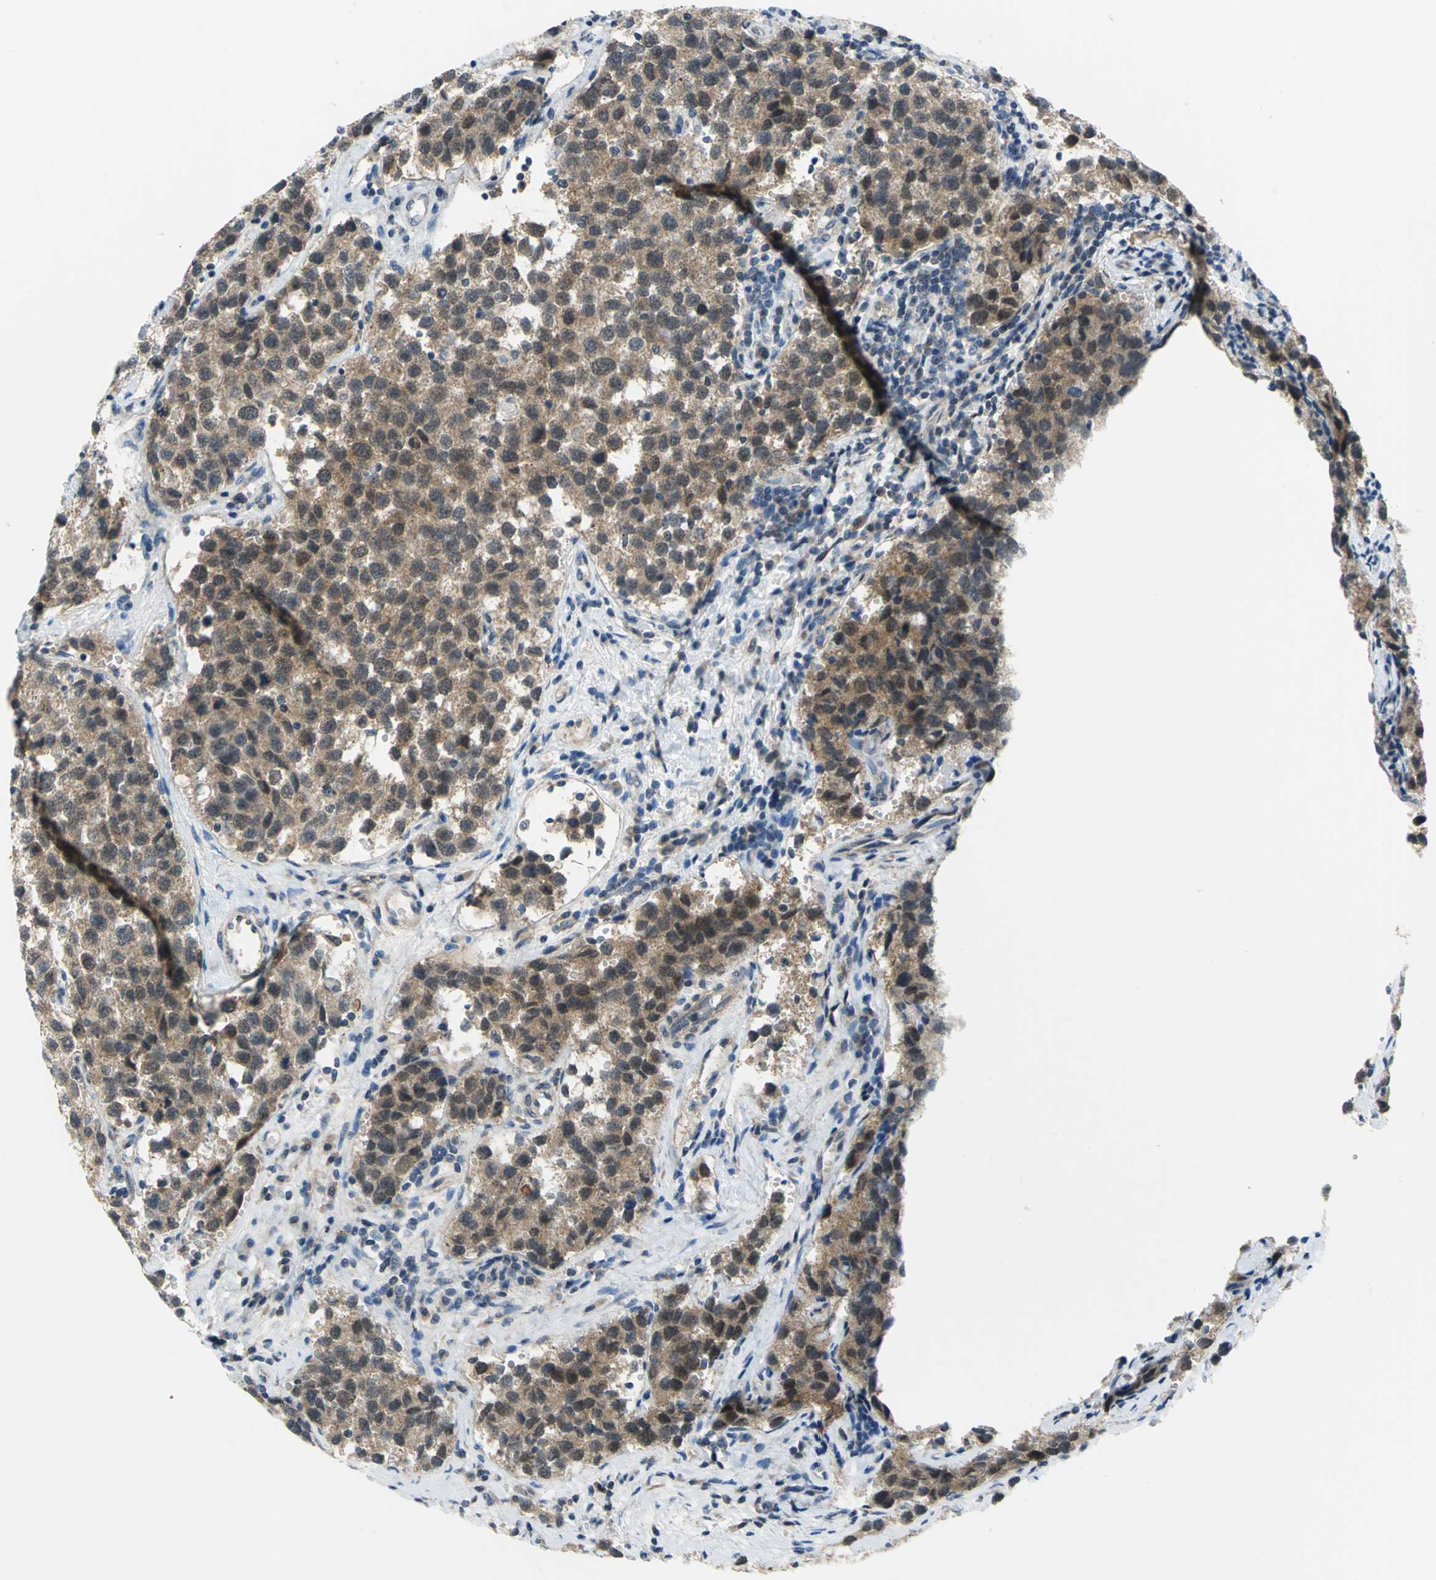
{"staining": {"intensity": "moderate", "quantity": ">75%", "location": "cytoplasmic/membranous"}, "tissue": "testis cancer", "cell_type": "Tumor cells", "image_type": "cancer", "snomed": [{"axis": "morphology", "description": "Seminoma, NOS"}, {"axis": "topography", "description": "Testis"}], "caption": "Moderate cytoplasmic/membranous positivity is seen in approximately >75% of tumor cells in testis cancer. Nuclei are stained in blue.", "gene": "PIN1", "patient": {"sex": "male", "age": 39}}